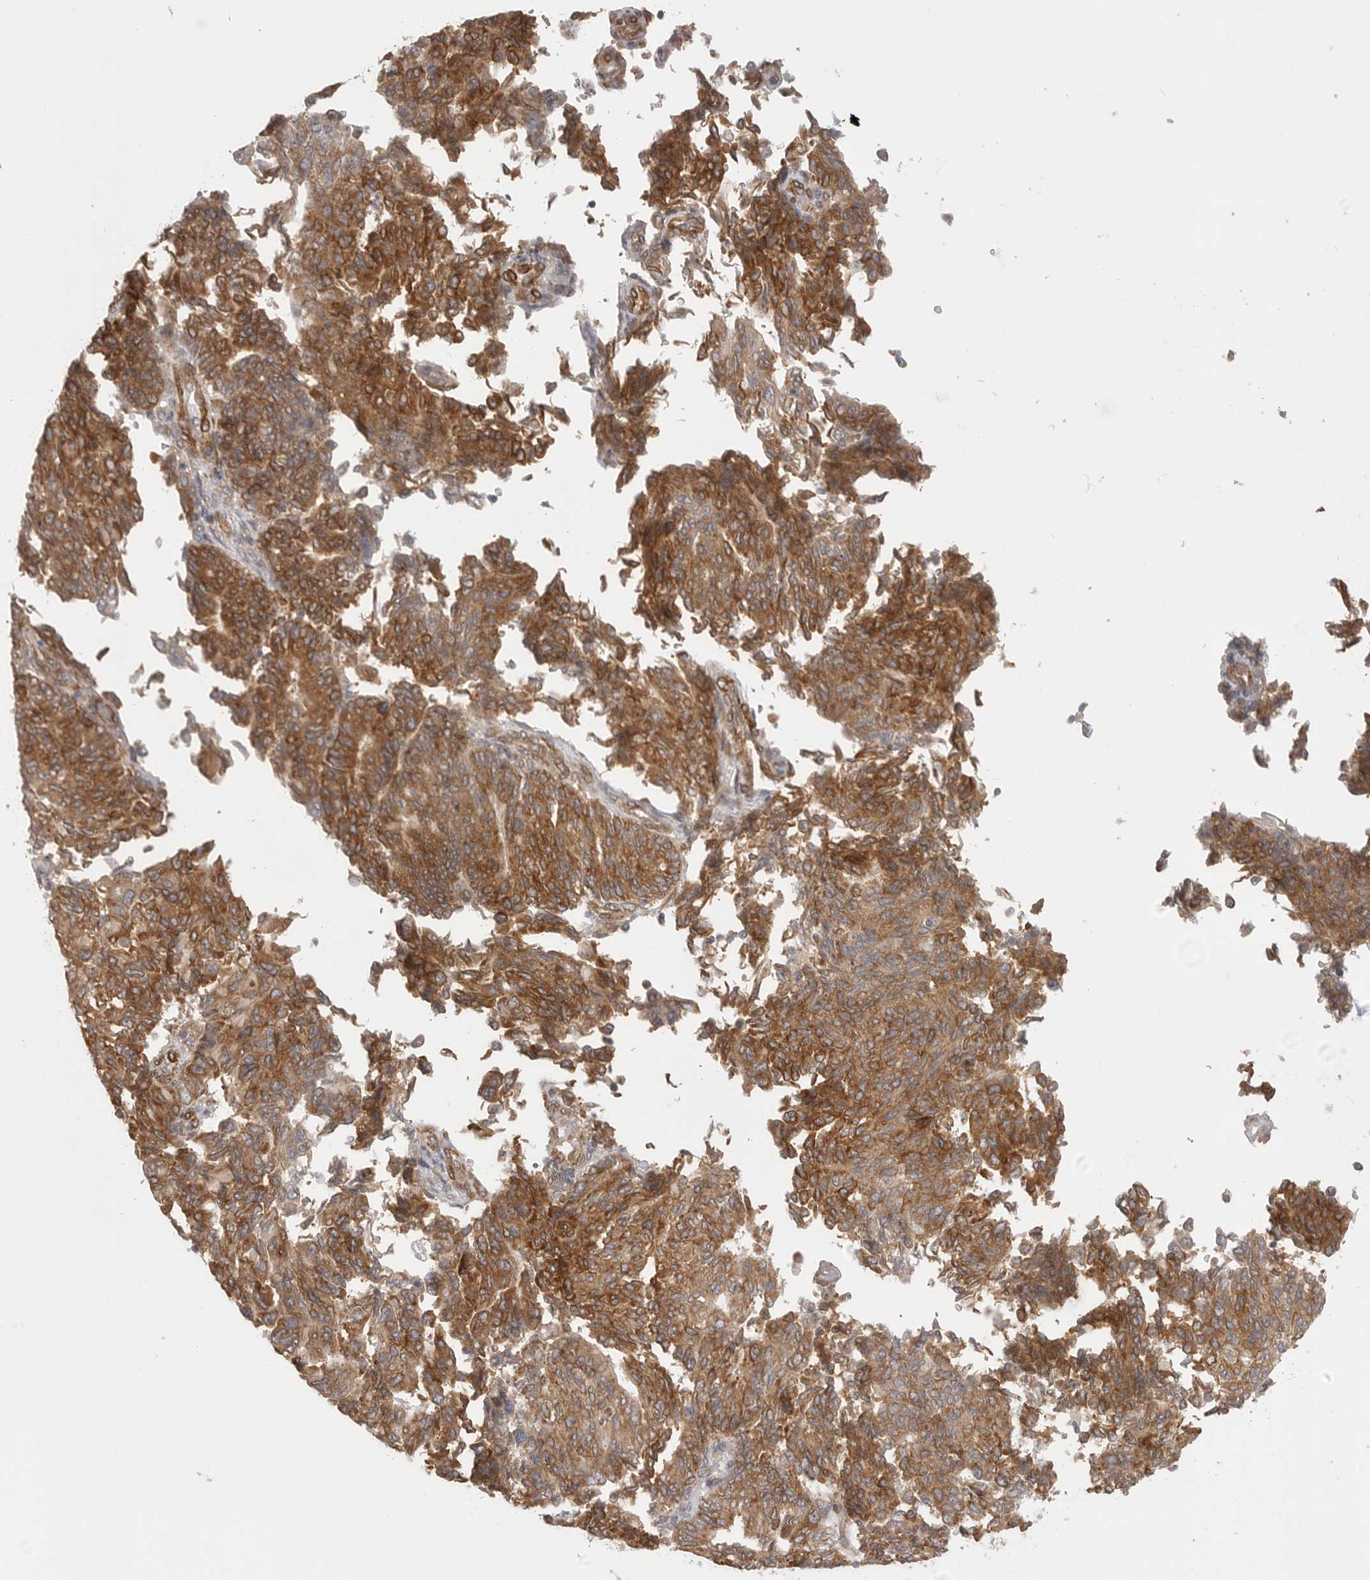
{"staining": {"intensity": "moderate", "quantity": ">75%", "location": "cytoplasmic/membranous"}, "tissue": "endometrial cancer", "cell_type": "Tumor cells", "image_type": "cancer", "snomed": [{"axis": "morphology", "description": "Adenocarcinoma, NOS"}, {"axis": "topography", "description": "Endometrium"}], "caption": "This micrograph shows endometrial cancer stained with IHC to label a protein in brown. The cytoplasmic/membranous of tumor cells show moderate positivity for the protein. Nuclei are counter-stained blue.", "gene": "CERS2", "patient": {"sex": "female", "age": 80}}